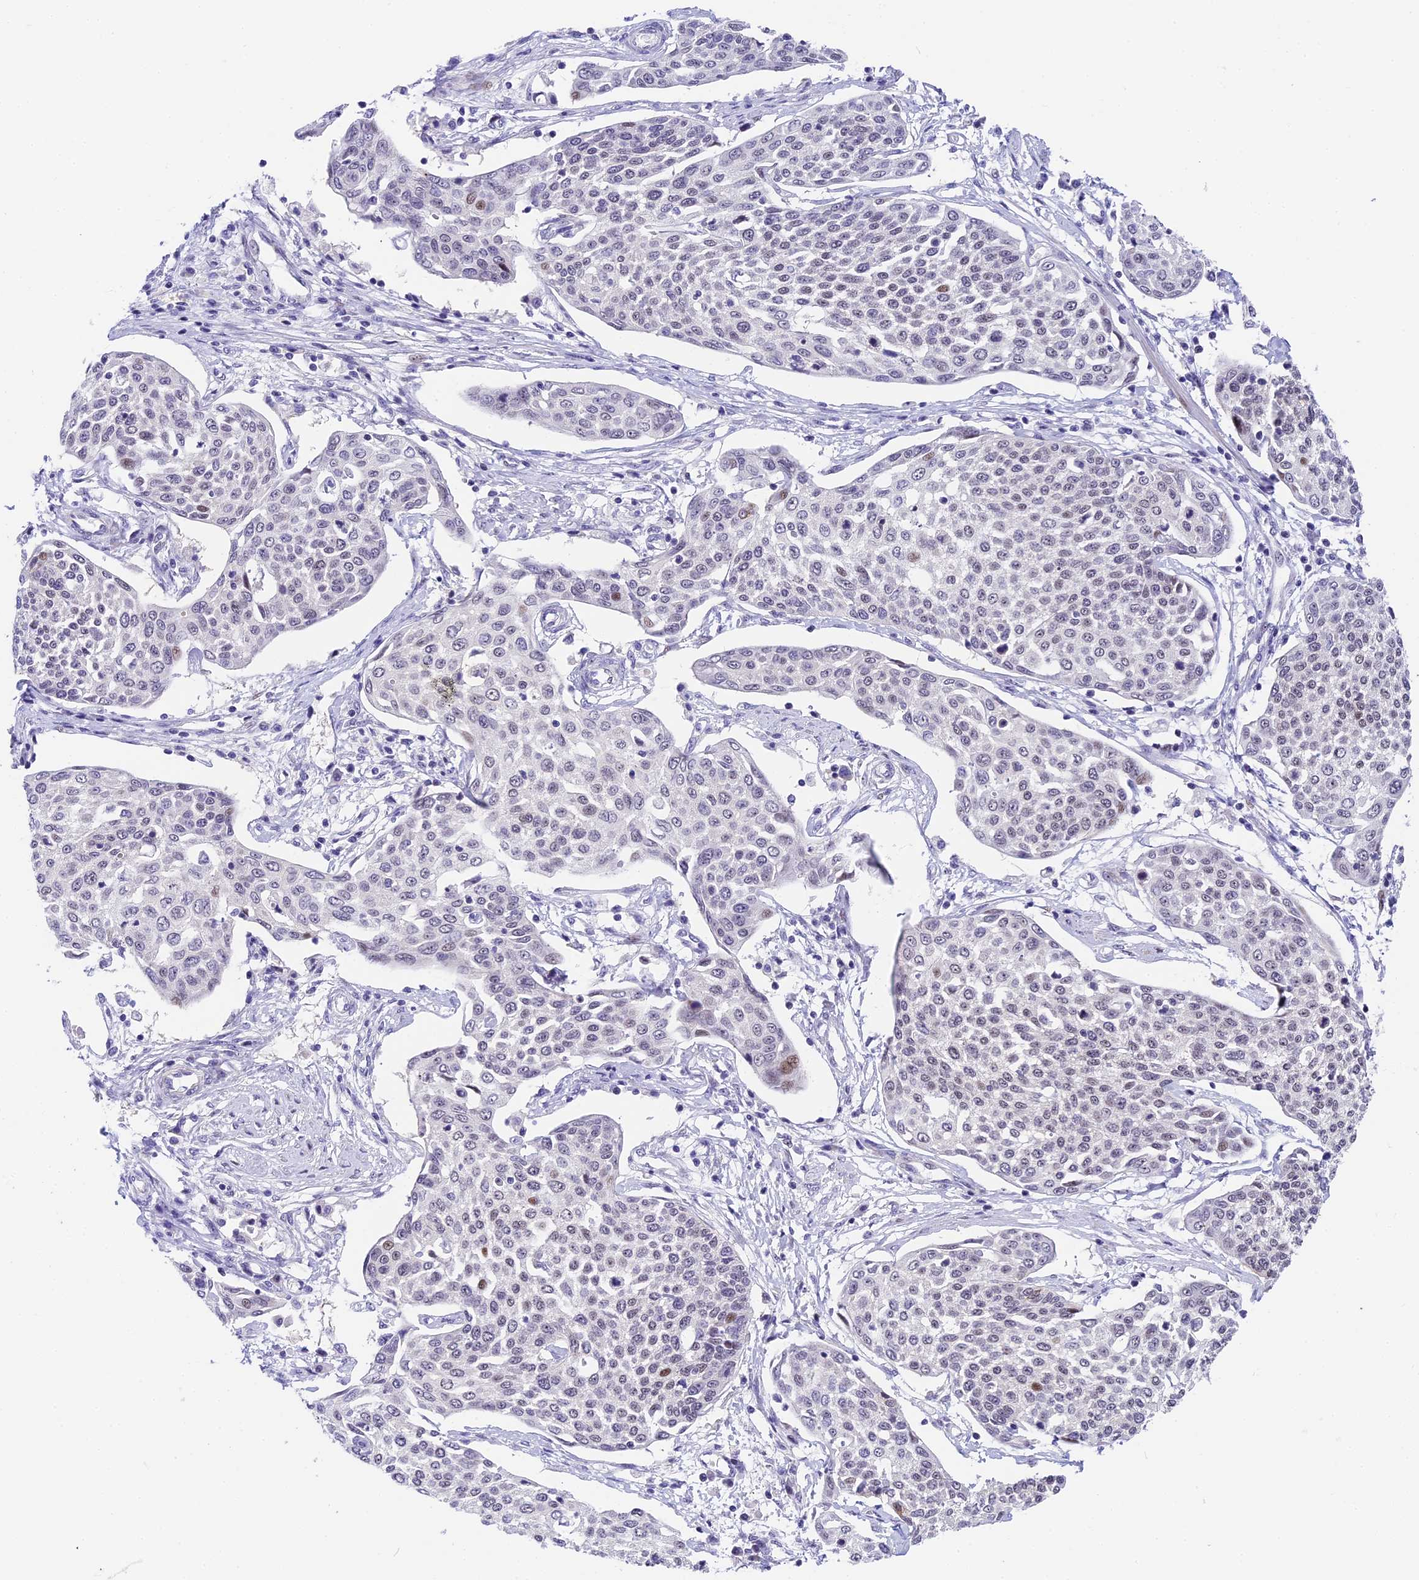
{"staining": {"intensity": "moderate", "quantity": "<25%", "location": "nuclear"}, "tissue": "cervical cancer", "cell_type": "Tumor cells", "image_type": "cancer", "snomed": [{"axis": "morphology", "description": "Squamous cell carcinoma, NOS"}, {"axis": "topography", "description": "Cervix"}], "caption": "The image exhibits immunohistochemical staining of squamous cell carcinoma (cervical). There is moderate nuclear staining is identified in about <25% of tumor cells.", "gene": "MIDN", "patient": {"sex": "female", "age": 34}}